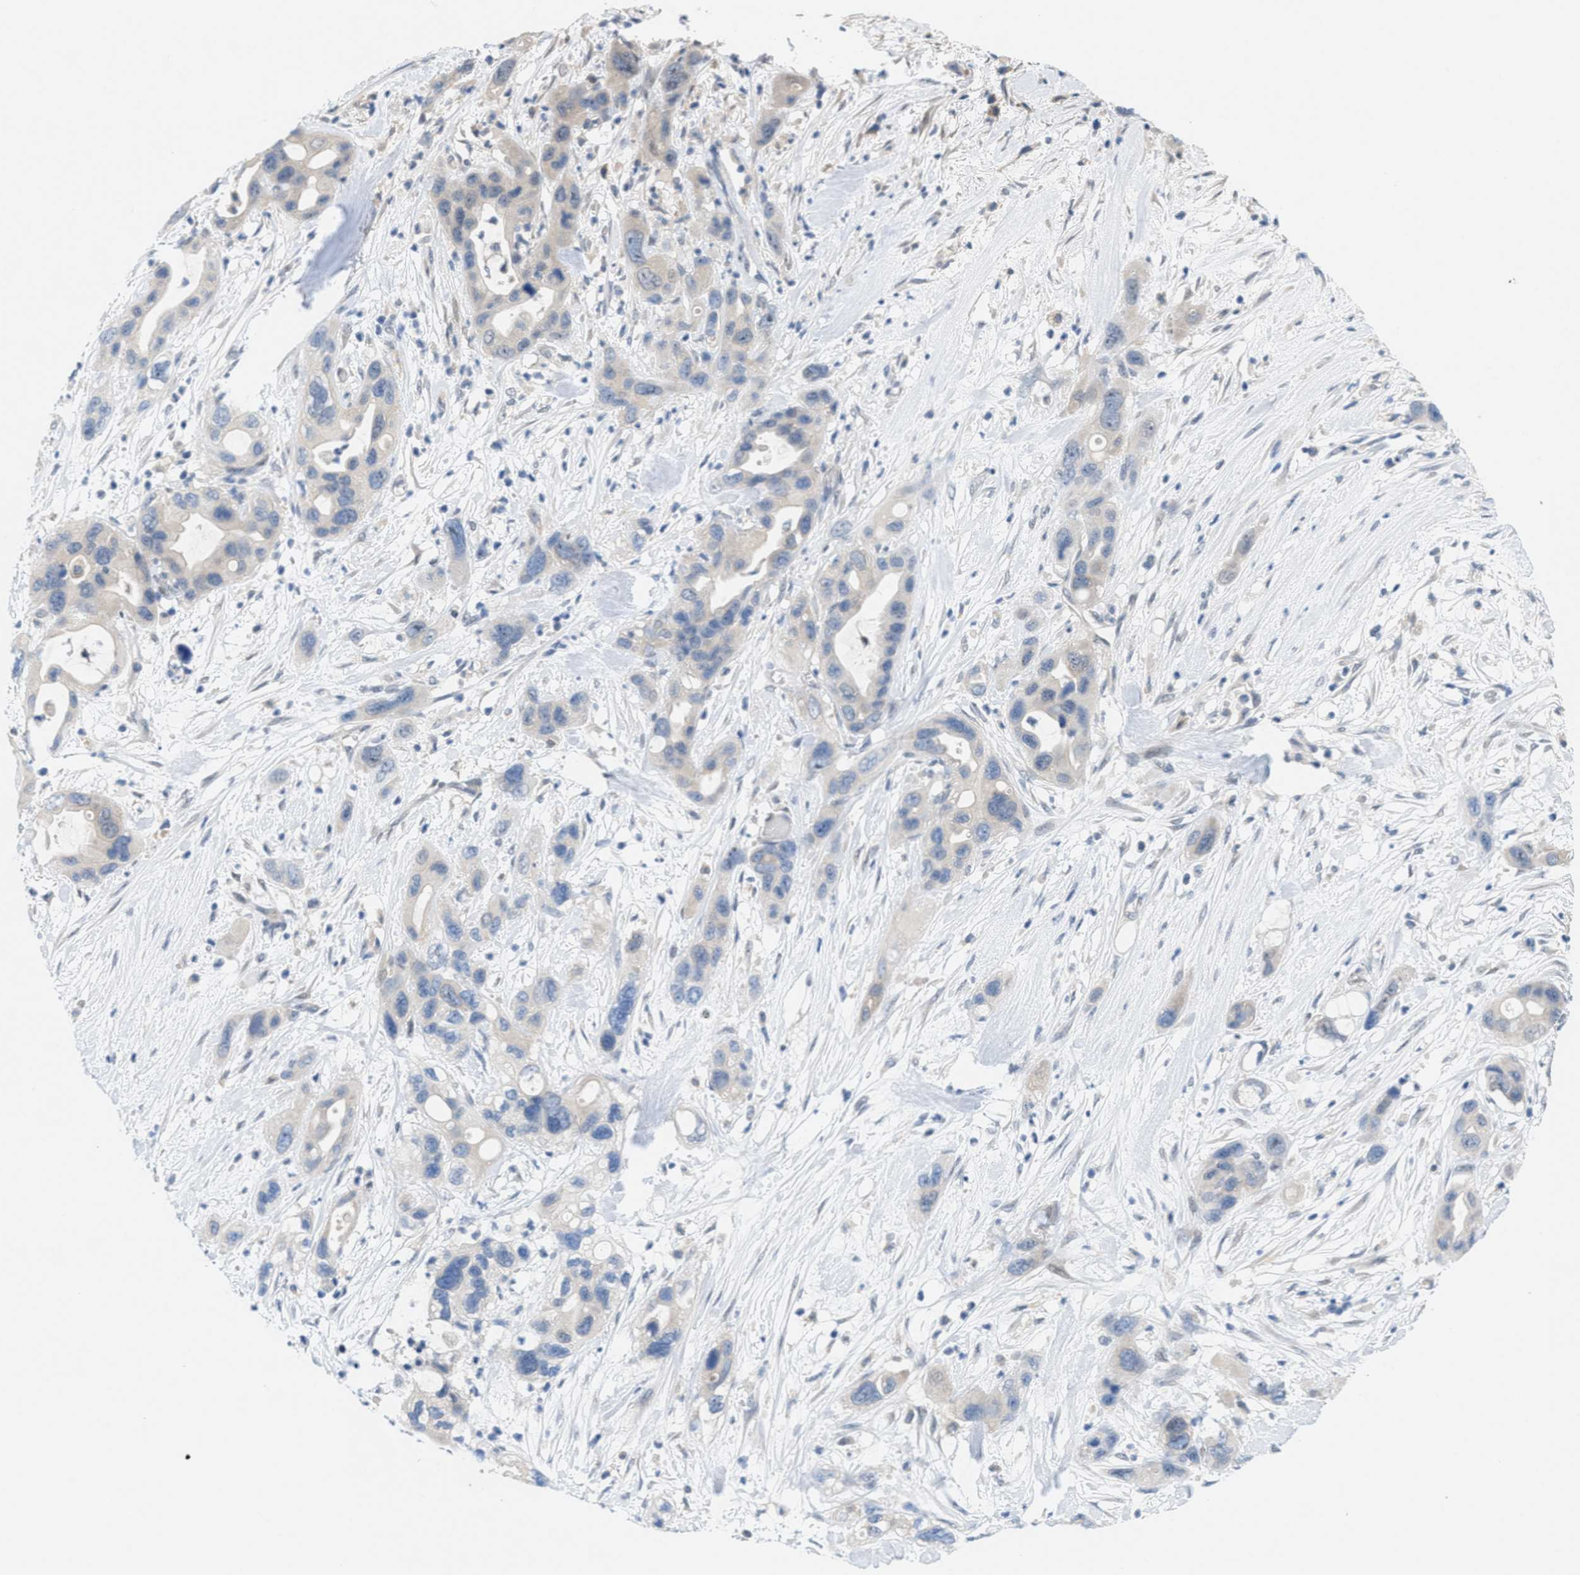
{"staining": {"intensity": "negative", "quantity": "none", "location": "none"}, "tissue": "pancreatic cancer", "cell_type": "Tumor cells", "image_type": "cancer", "snomed": [{"axis": "morphology", "description": "Adenocarcinoma, NOS"}, {"axis": "topography", "description": "Pancreas"}], "caption": "Pancreatic adenocarcinoma was stained to show a protein in brown. There is no significant expression in tumor cells.", "gene": "WIPI2", "patient": {"sex": "female", "age": 71}}